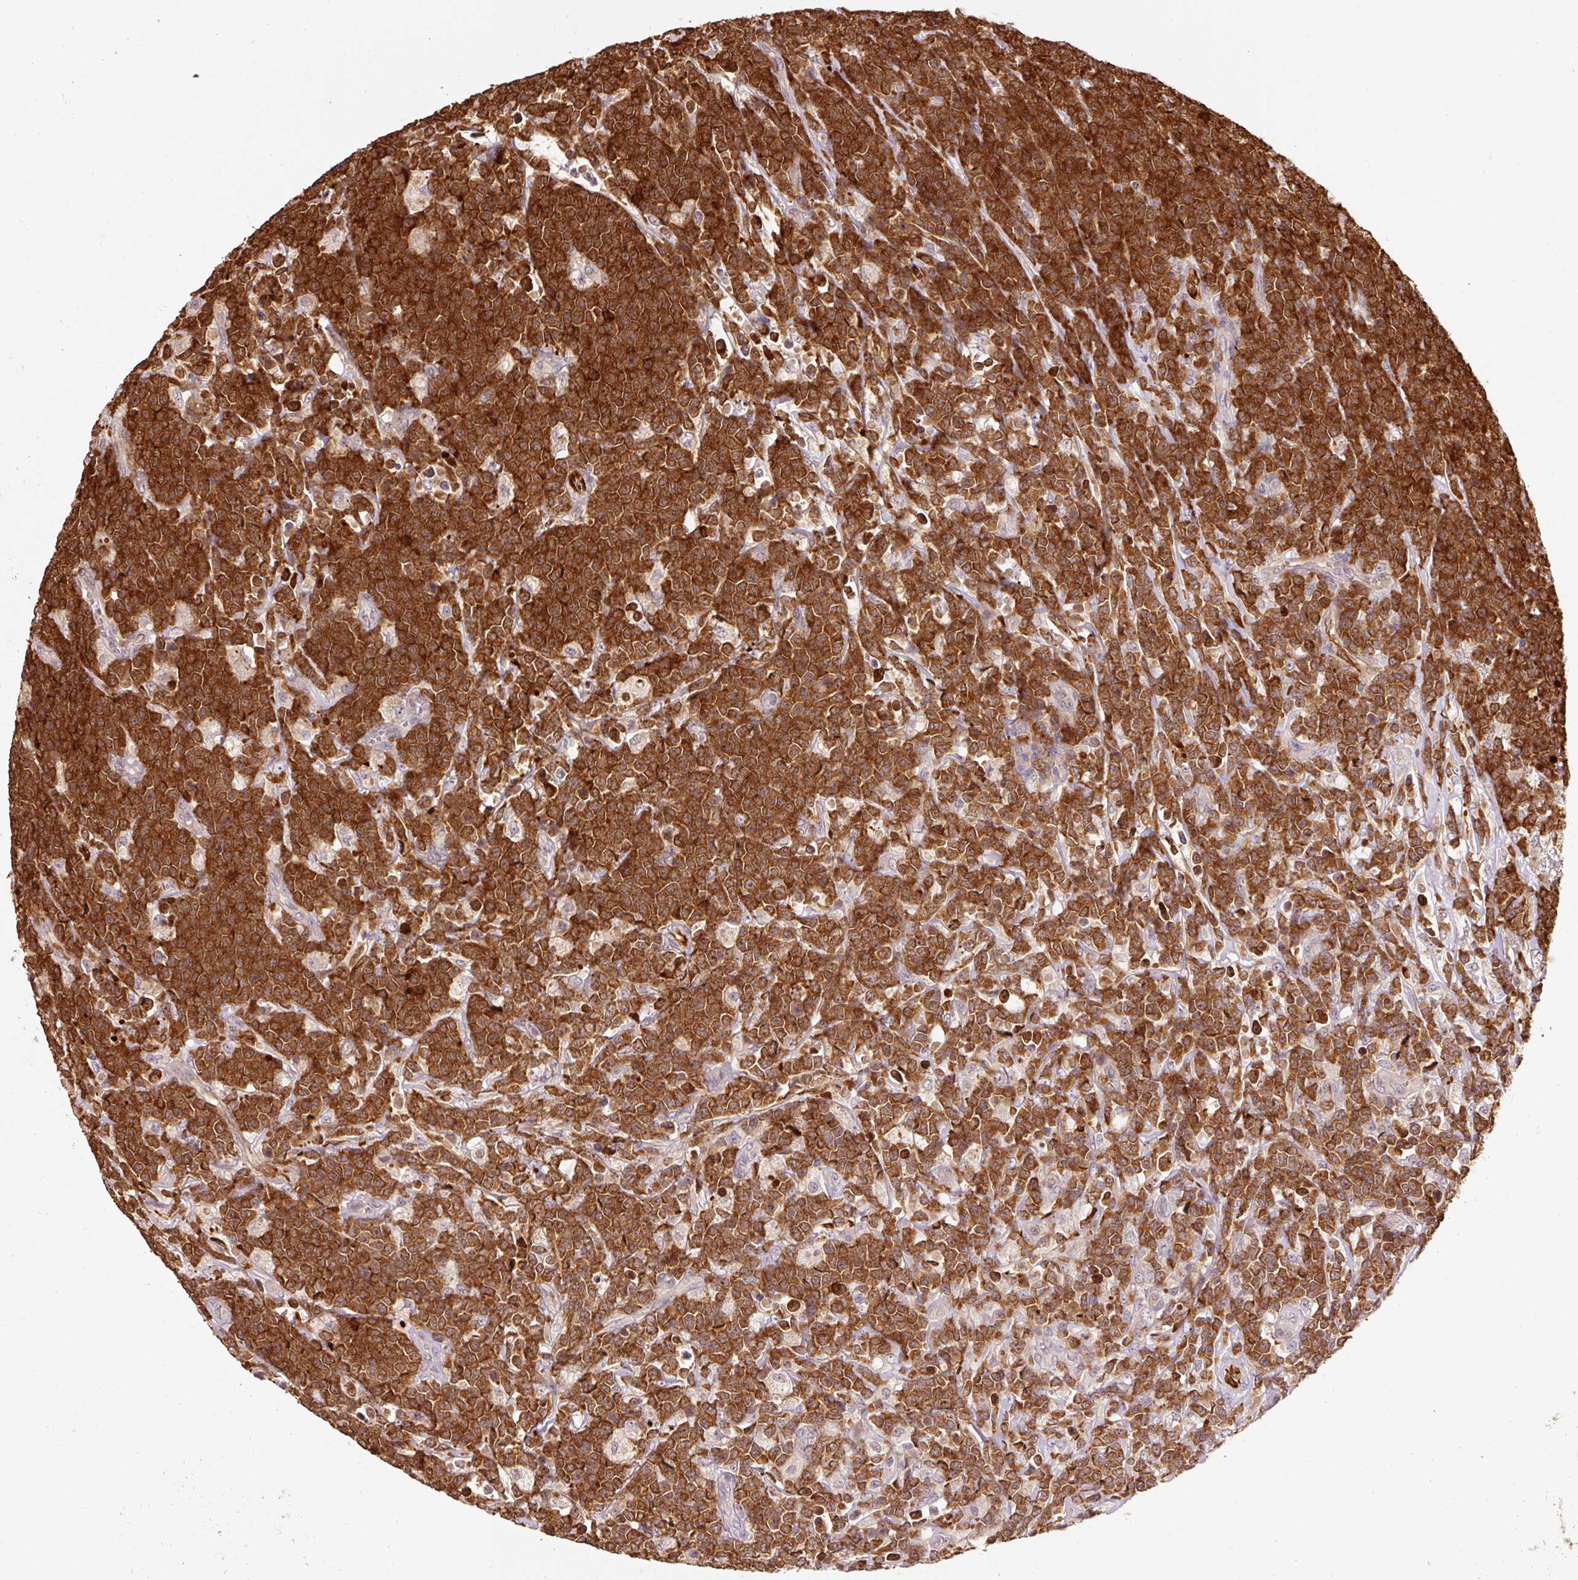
{"staining": {"intensity": "strong", "quantity": ">75%", "location": "cytoplasmic/membranous,nuclear"}, "tissue": "lymphoma", "cell_type": "Tumor cells", "image_type": "cancer", "snomed": [{"axis": "morphology", "description": "Malignant lymphoma, non-Hodgkin's type, High grade"}, {"axis": "topography", "description": "Small intestine"}], "caption": "The histopathology image shows a brown stain indicating the presence of a protein in the cytoplasmic/membranous and nuclear of tumor cells in malignant lymphoma, non-Hodgkin's type (high-grade).", "gene": "HERC2", "patient": {"sex": "male", "age": 8}}